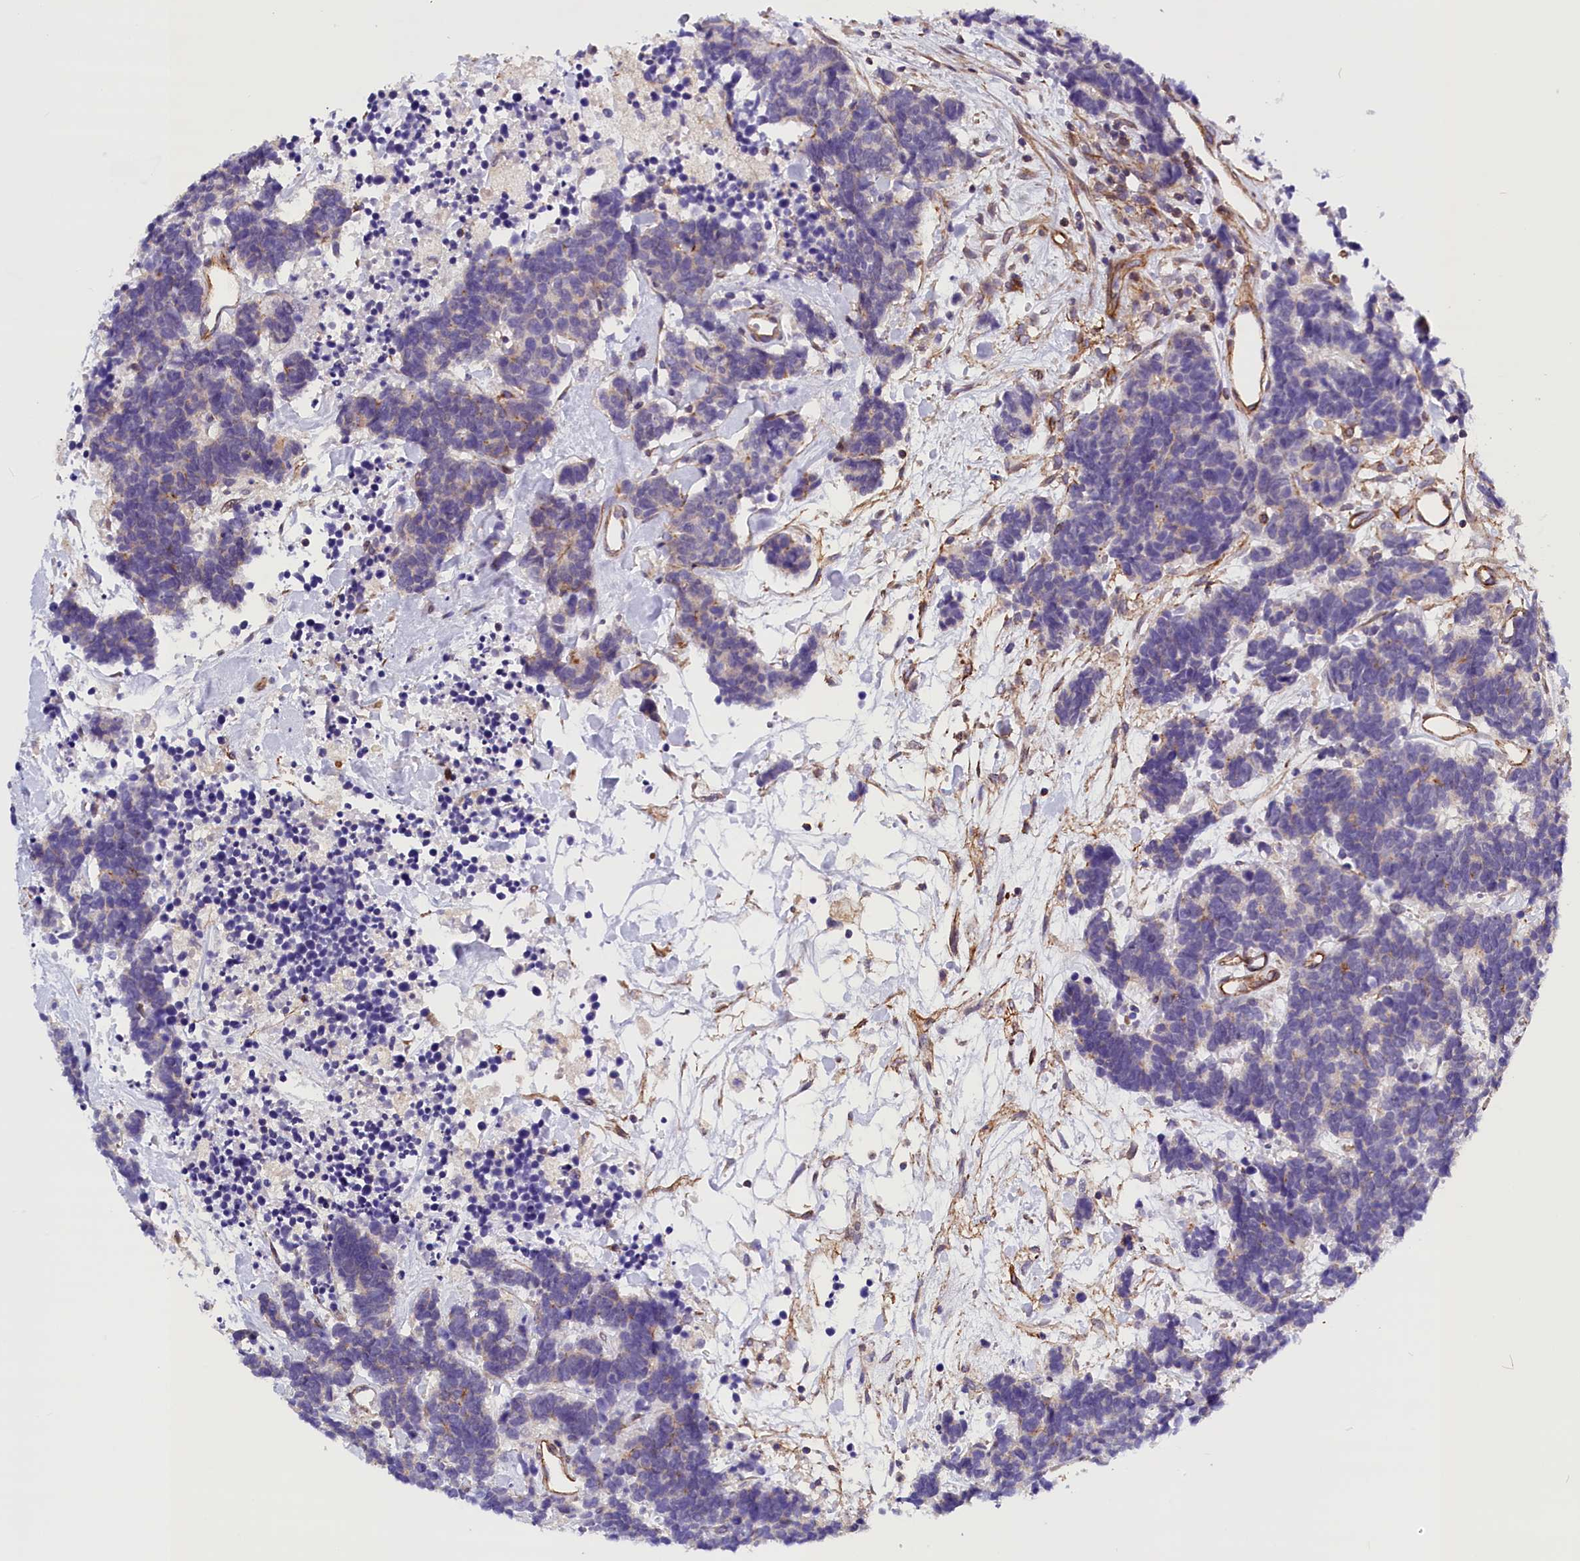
{"staining": {"intensity": "negative", "quantity": "none", "location": "none"}, "tissue": "carcinoid", "cell_type": "Tumor cells", "image_type": "cancer", "snomed": [{"axis": "morphology", "description": "Carcinoma, NOS"}, {"axis": "morphology", "description": "Carcinoid, malignant, NOS"}, {"axis": "topography", "description": "Urinary bladder"}], "caption": "The IHC micrograph has no significant staining in tumor cells of carcinoma tissue. (Stains: DAB immunohistochemistry with hematoxylin counter stain, Microscopy: brightfield microscopy at high magnification).", "gene": "MED20", "patient": {"sex": "male", "age": 57}}